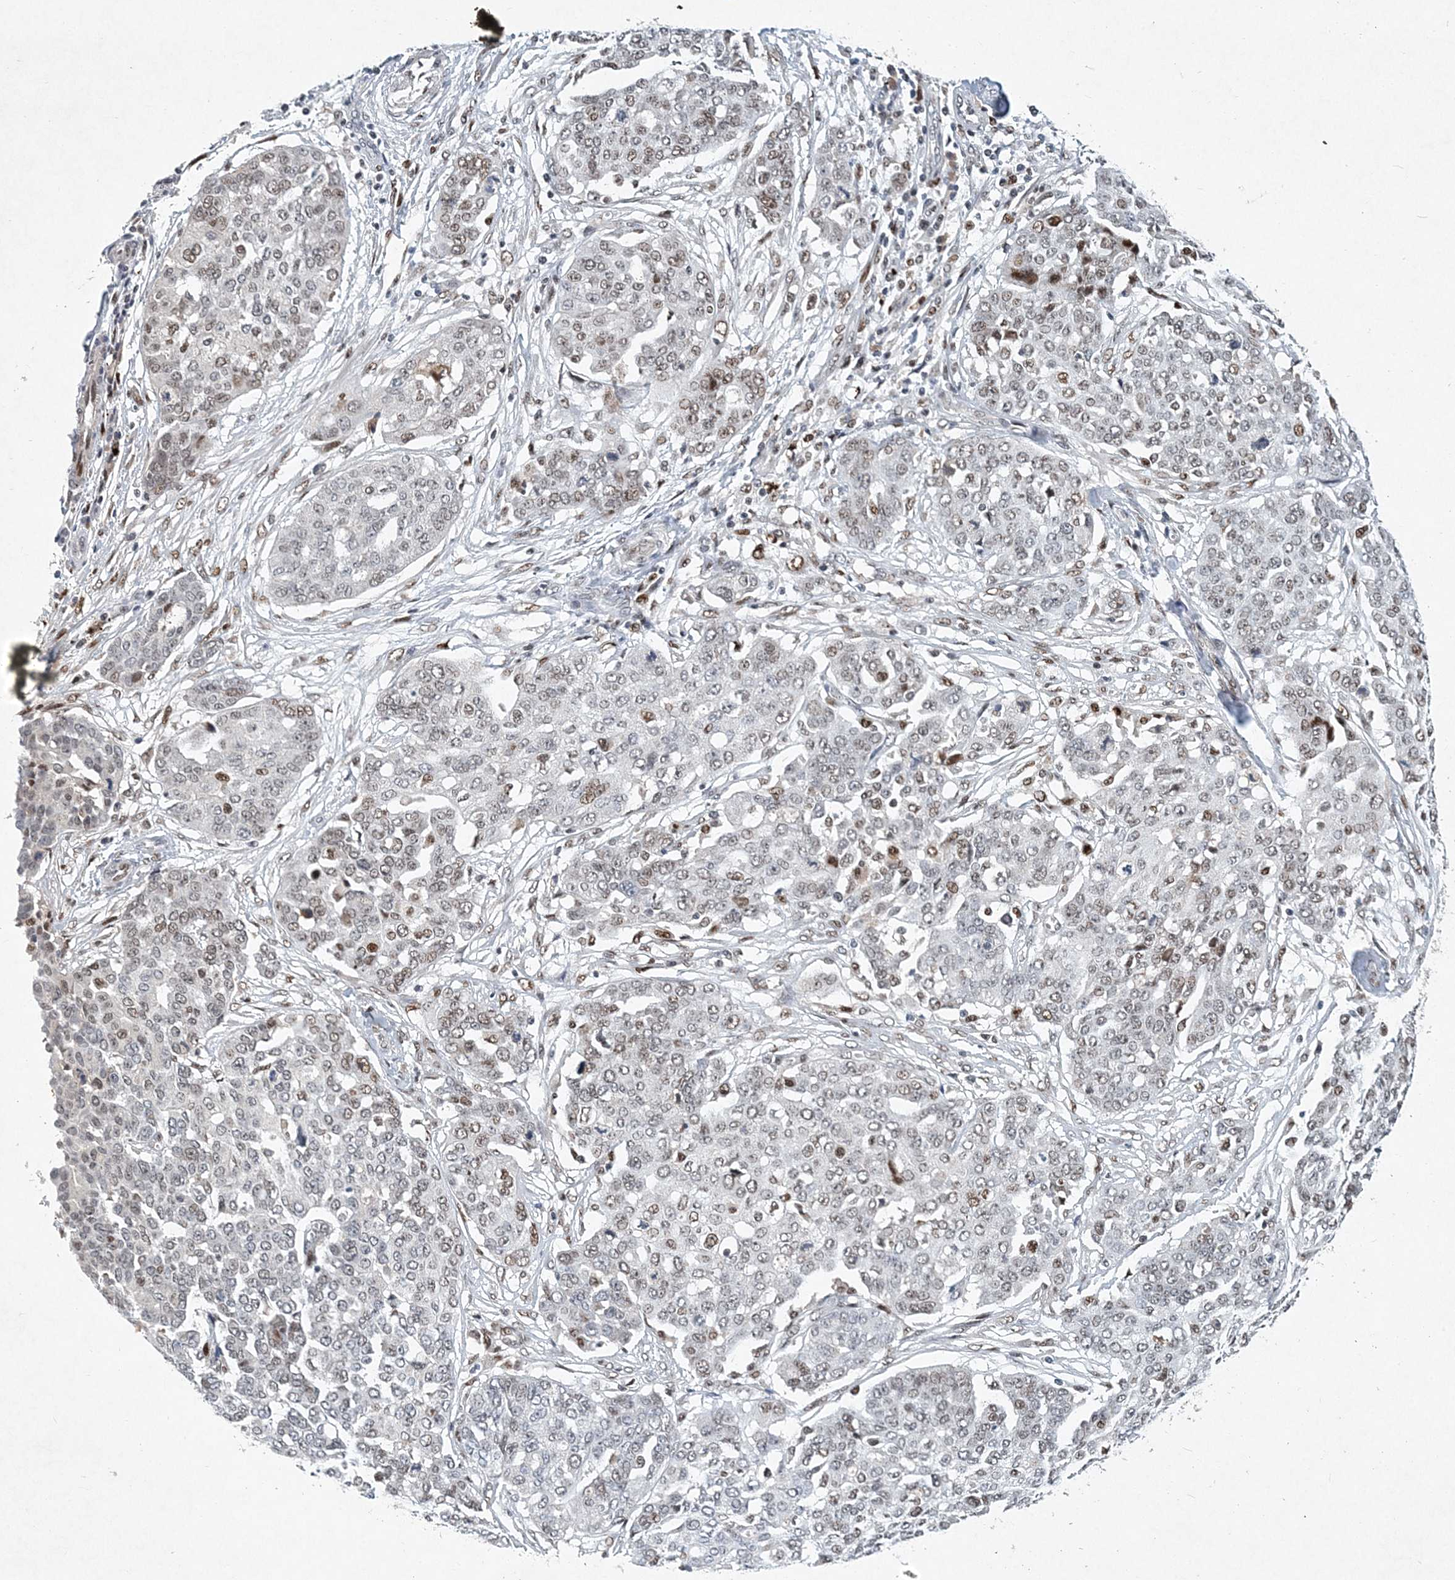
{"staining": {"intensity": "weak", "quantity": "25%-75%", "location": "nuclear"}, "tissue": "ovarian cancer", "cell_type": "Tumor cells", "image_type": "cancer", "snomed": [{"axis": "morphology", "description": "Cystadenocarcinoma, serous, NOS"}, {"axis": "topography", "description": "Soft tissue"}, {"axis": "topography", "description": "Ovary"}], "caption": "High-power microscopy captured an immunohistochemistry histopathology image of ovarian cancer (serous cystadenocarcinoma), revealing weak nuclear staining in about 25%-75% of tumor cells.", "gene": "KPNA4", "patient": {"sex": "female", "age": 57}}